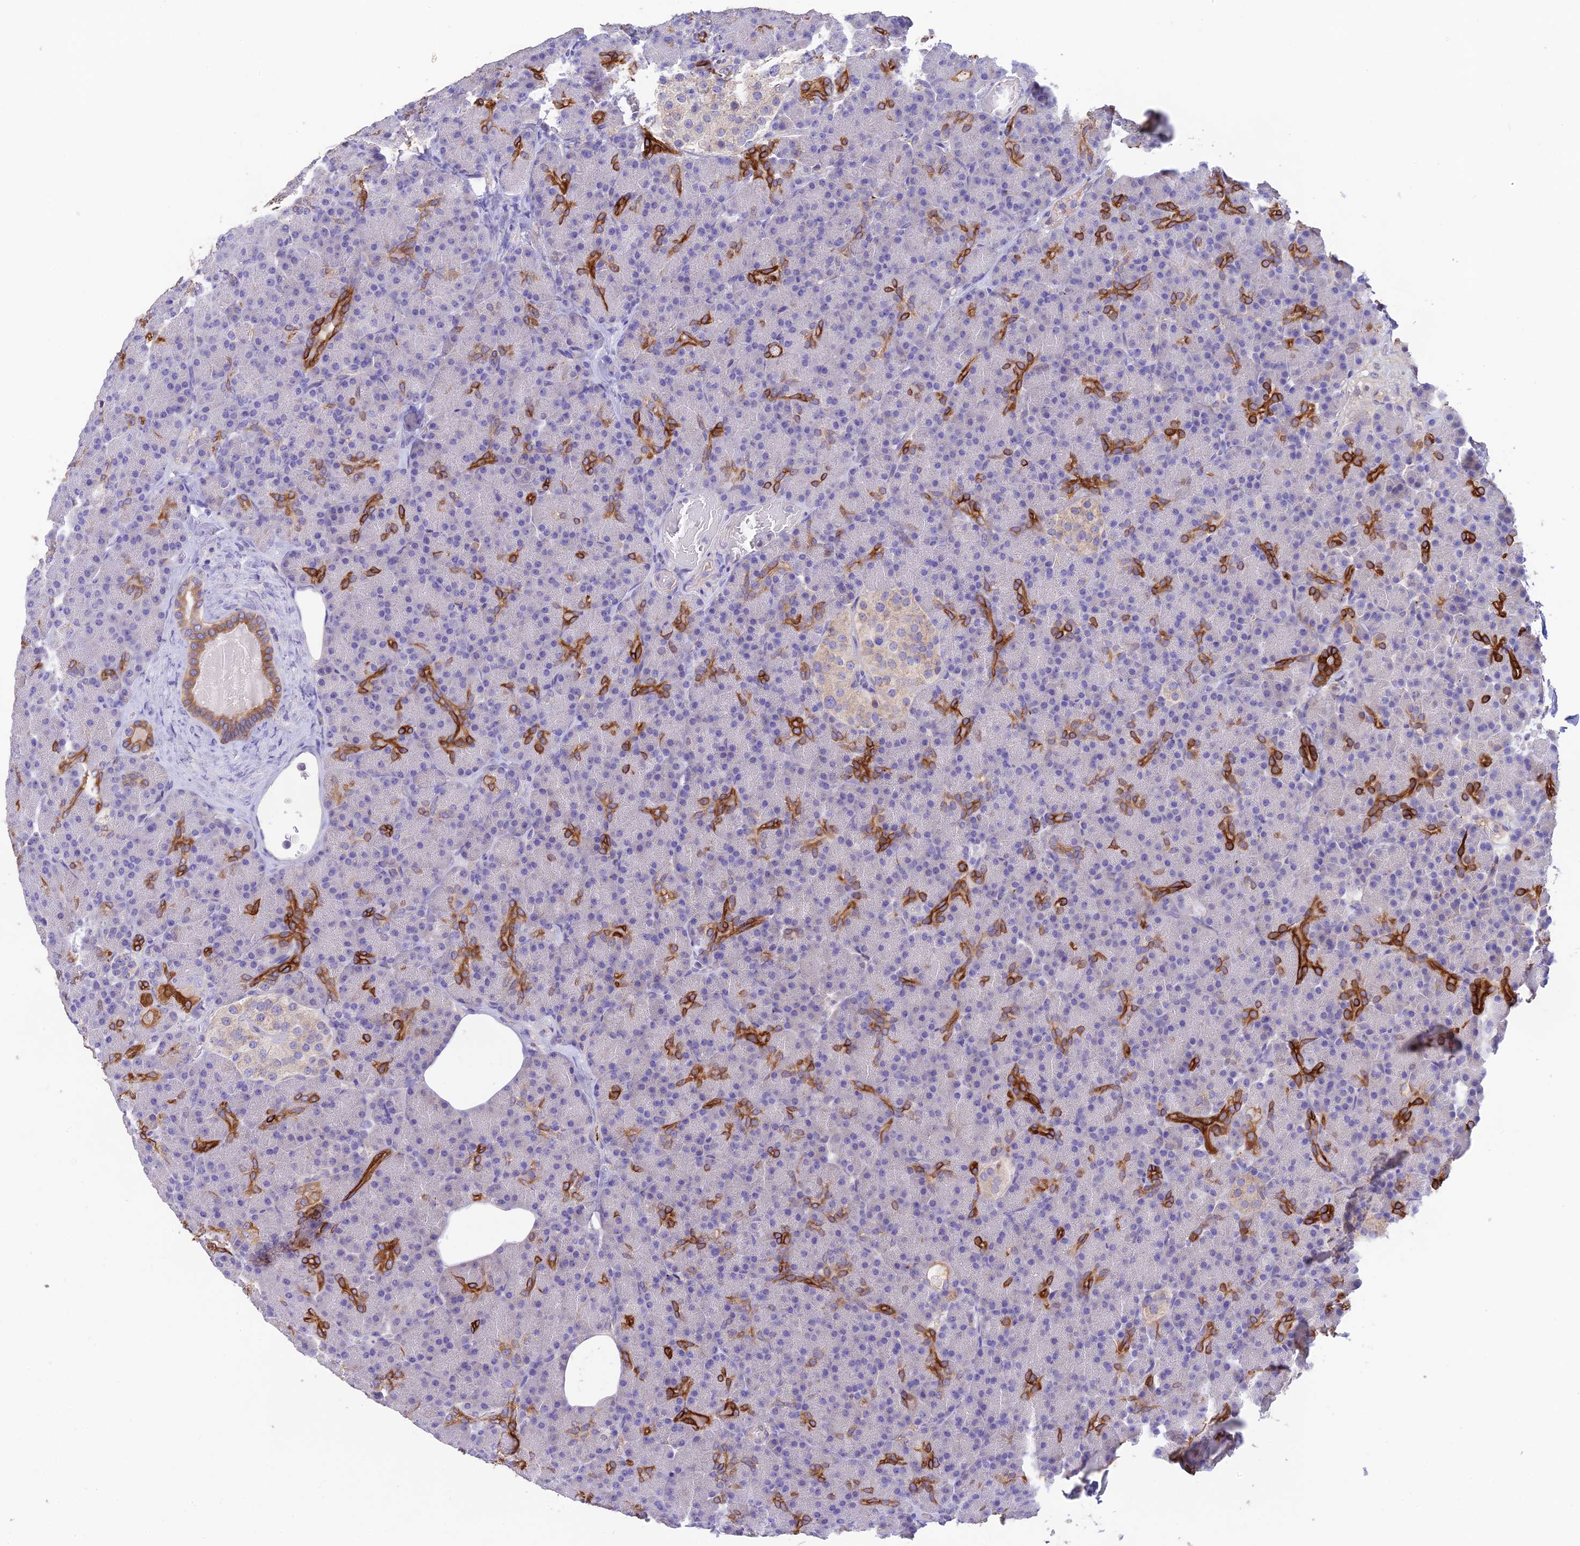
{"staining": {"intensity": "strong", "quantity": "<25%", "location": "cytoplasmic/membranous"}, "tissue": "pancreas", "cell_type": "Exocrine glandular cells", "image_type": "normal", "snomed": [{"axis": "morphology", "description": "Normal tissue, NOS"}, {"axis": "topography", "description": "Pancreas"}], "caption": "A brown stain labels strong cytoplasmic/membranous staining of a protein in exocrine glandular cells of unremarkable human pancreas.", "gene": "HSD17B2", "patient": {"sex": "female", "age": 43}}